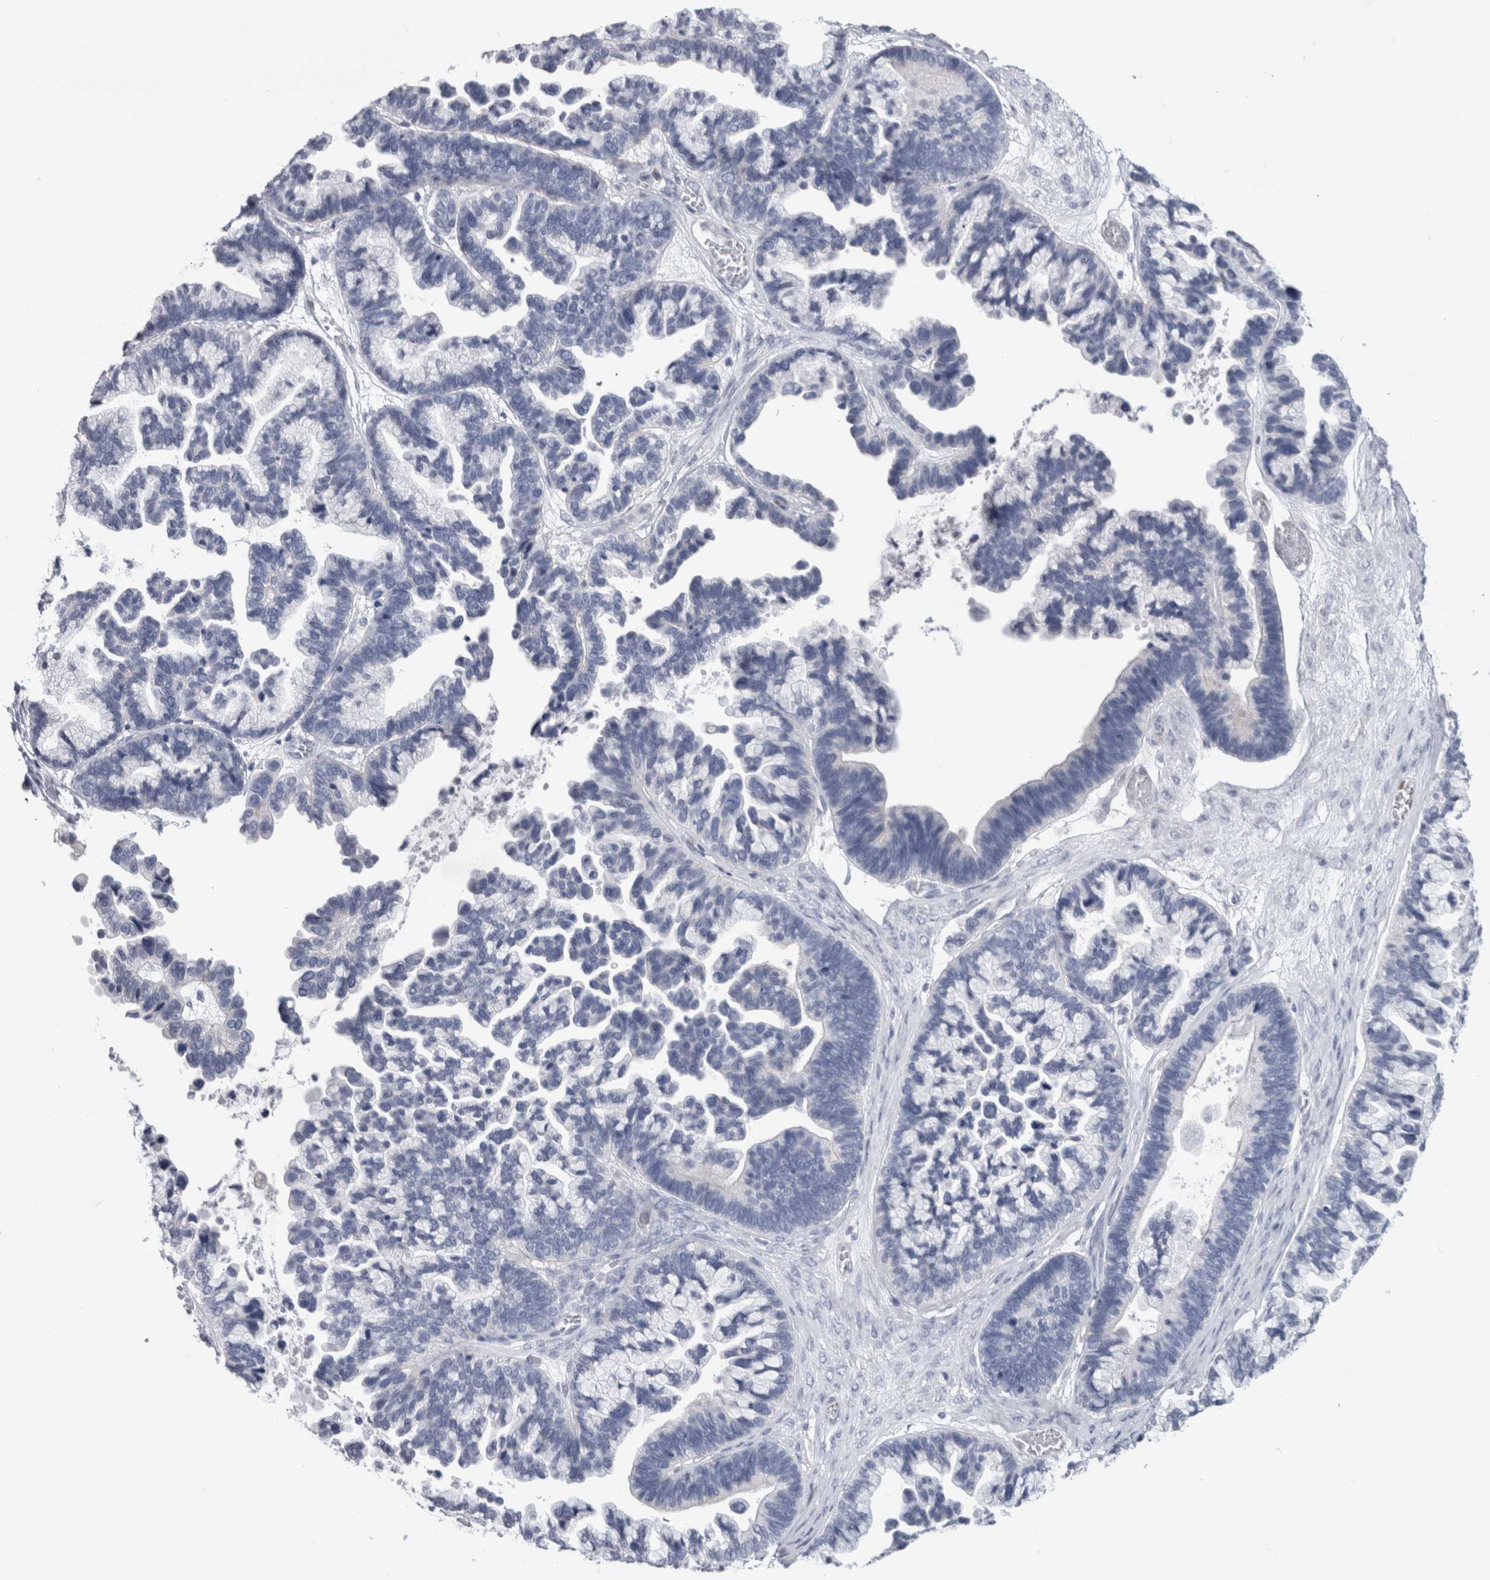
{"staining": {"intensity": "negative", "quantity": "none", "location": "none"}, "tissue": "ovarian cancer", "cell_type": "Tumor cells", "image_type": "cancer", "snomed": [{"axis": "morphology", "description": "Cystadenocarcinoma, serous, NOS"}, {"axis": "topography", "description": "Ovary"}], "caption": "Photomicrograph shows no protein positivity in tumor cells of ovarian cancer (serous cystadenocarcinoma) tissue. (DAB immunohistochemistry with hematoxylin counter stain).", "gene": "IL33", "patient": {"sex": "female", "age": 56}}